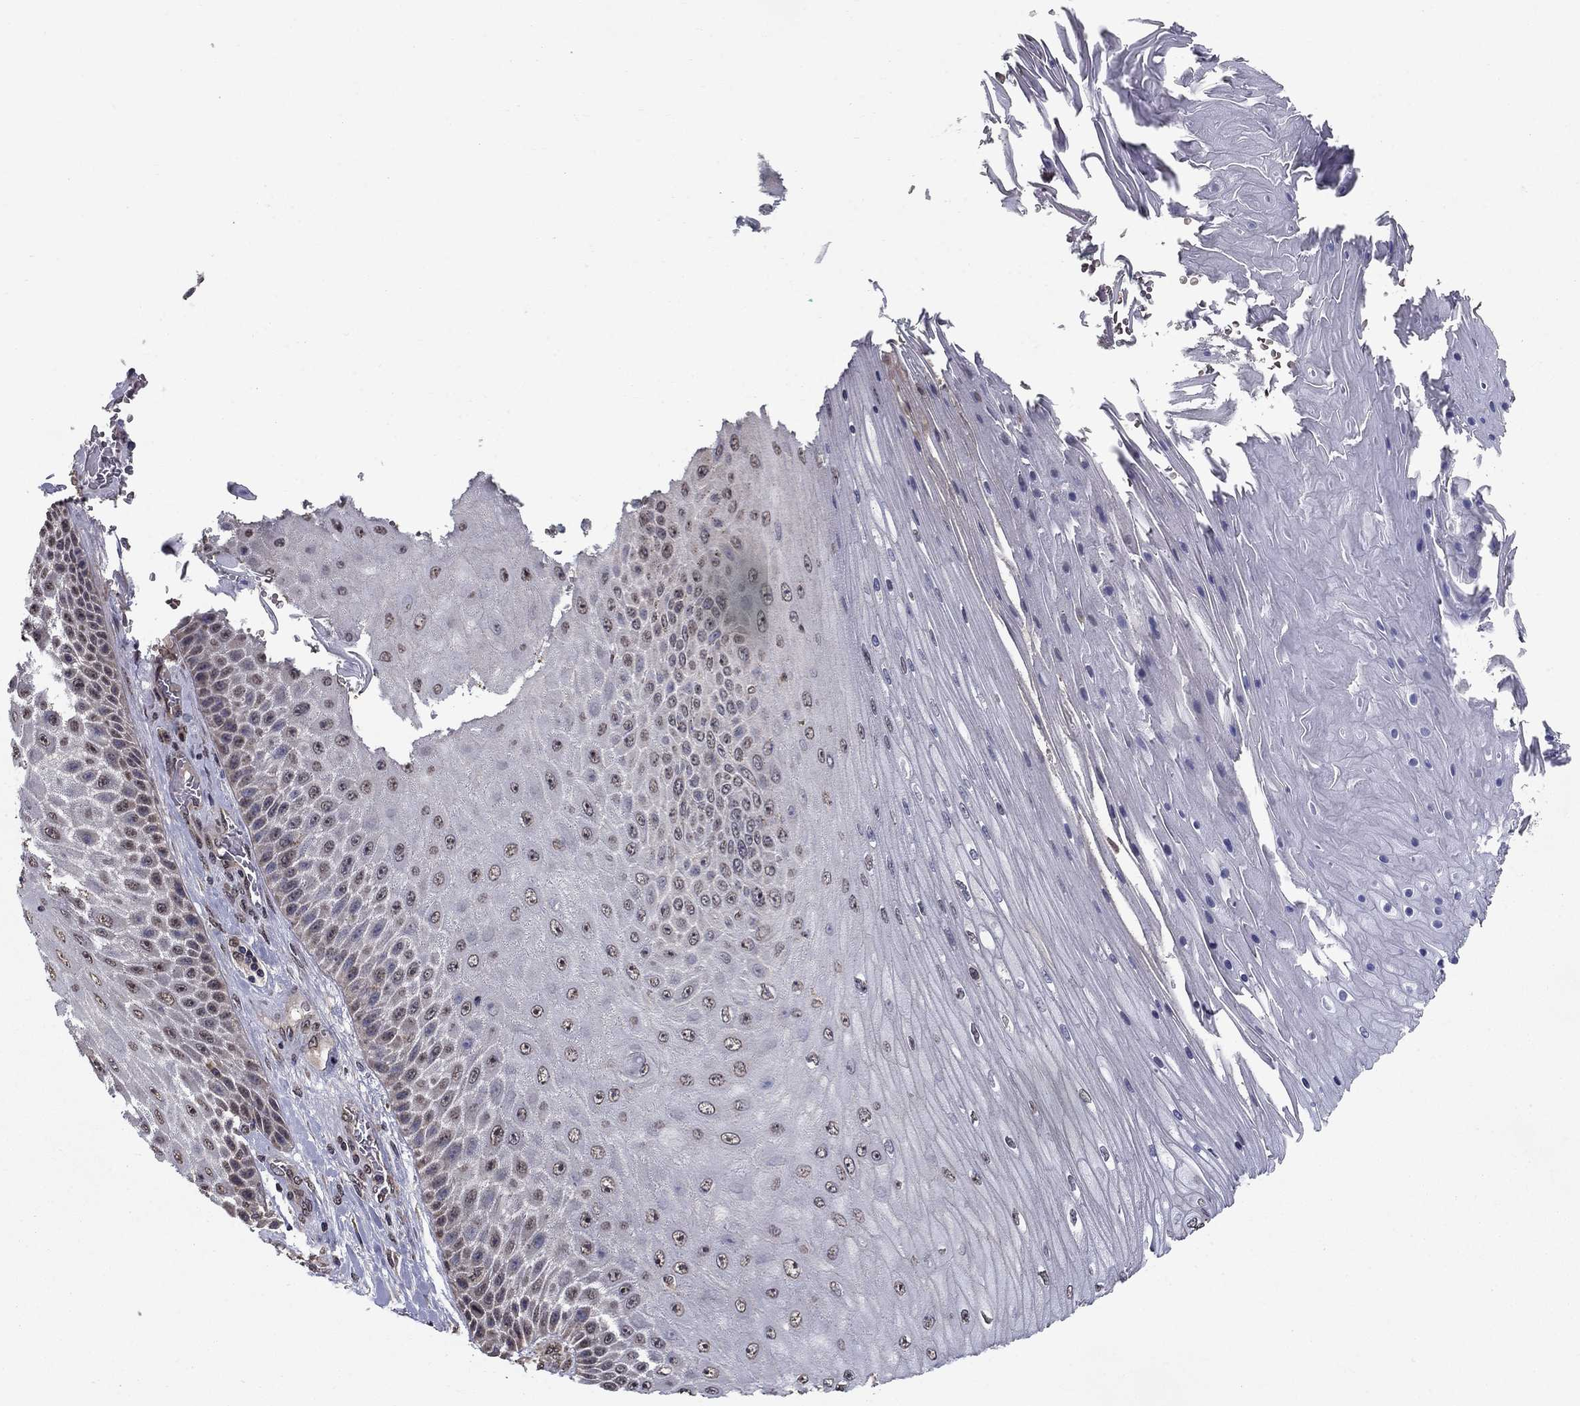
{"staining": {"intensity": "negative", "quantity": "none", "location": "none"}, "tissue": "skin cancer", "cell_type": "Tumor cells", "image_type": "cancer", "snomed": [{"axis": "morphology", "description": "Squamous cell carcinoma, NOS"}, {"axis": "topography", "description": "Skin"}], "caption": "This micrograph is of skin squamous cell carcinoma stained with immunohistochemistry (IHC) to label a protein in brown with the nuclei are counter-stained blue. There is no expression in tumor cells.", "gene": "SLC2A13", "patient": {"sex": "male", "age": 62}}